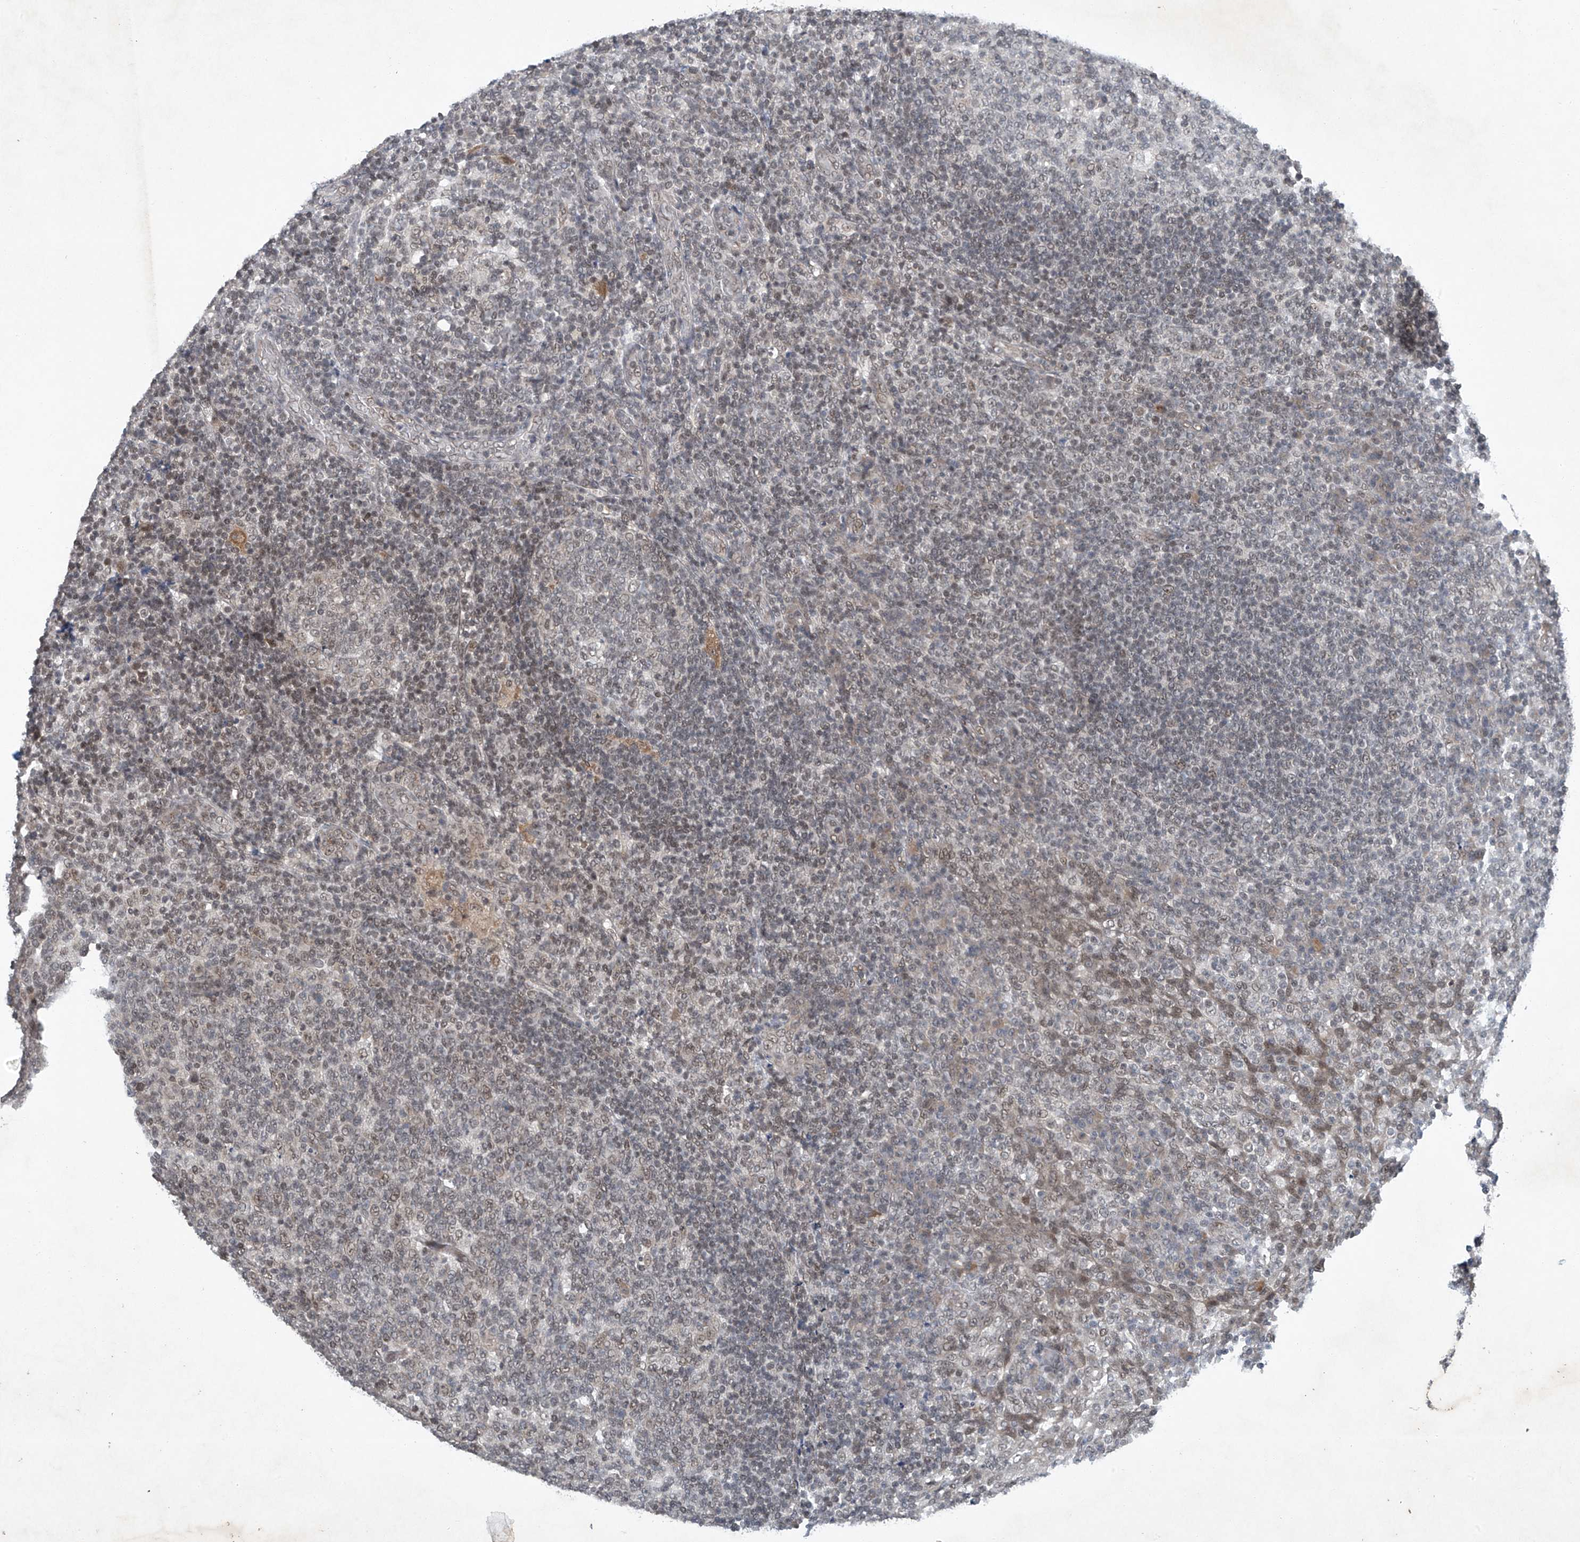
{"staining": {"intensity": "weak", "quantity": "25%-75%", "location": "nuclear"}, "tissue": "tonsil", "cell_type": "Germinal center cells", "image_type": "normal", "snomed": [{"axis": "morphology", "description": "Normal tissue, NOS"}, {"axis": "topography", "description": "Tonsil"}], "caption": "Immunohistochemical staining of benign human tonsil reveals 25%-75% levels of weak nuclear protein positivity in about 25%-75% of germinal center cells. Ihc stains the protein of interest in brown and the nuclei are stained blue.", "gene": "TAF8", "patient": {"sex": "female", "age": 19}}